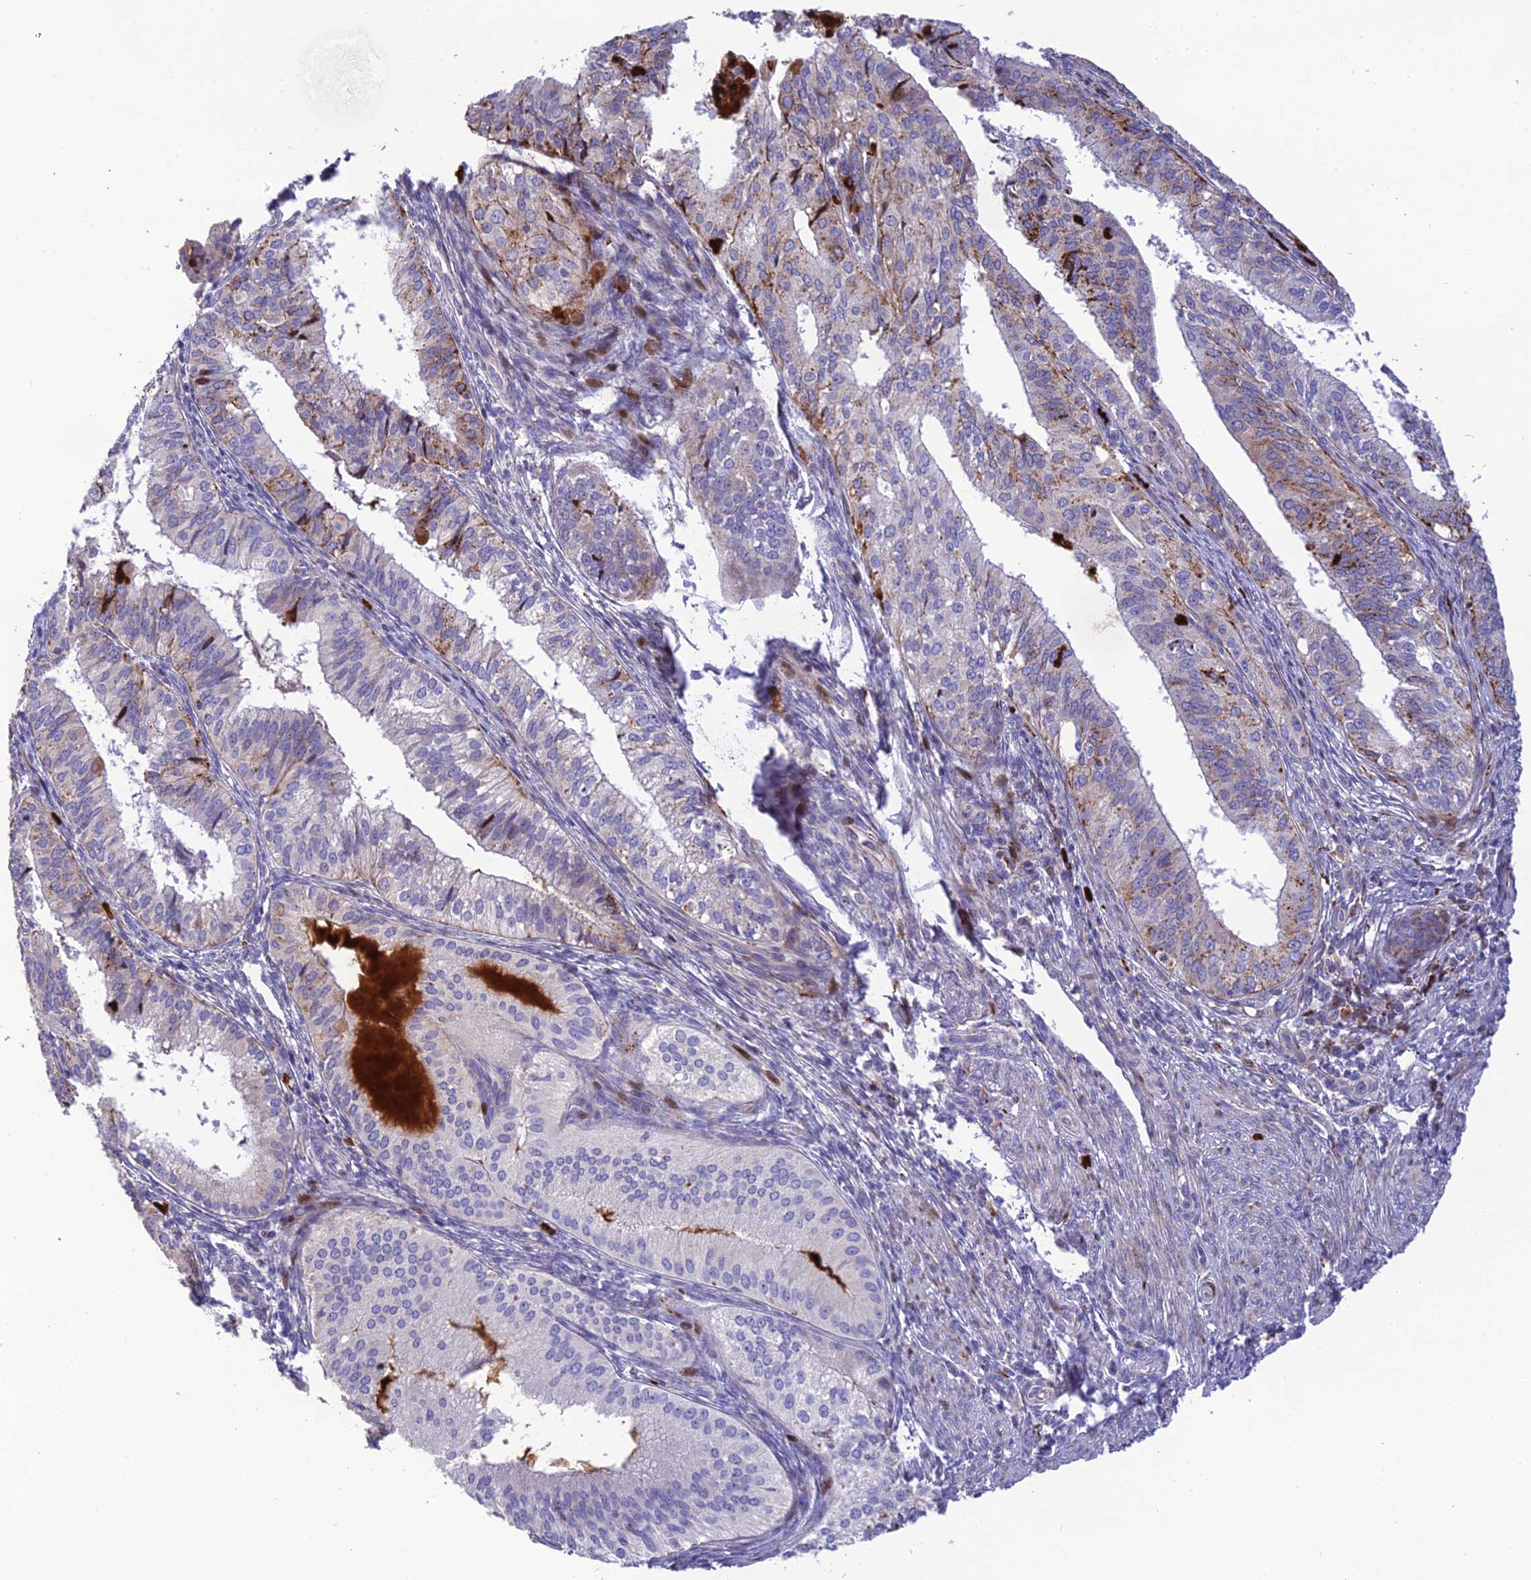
{"staining": {"intensity": "moderate", "quantity": "<25%", "location": "cytoplasmic/membranous"}, "tissue": "endometrial cancer", "cell_type": "Tumor cells", "image_type": "cancer", "snomed": [{"axis": "morphology", "description": "Adenocarcinoma, NOS"}, {"axis": "topography", "description": "Endometrium"}], "caption": "Protein expression analysis of human endometrial adenocarcinoma reveals moderate cytoplasmic/membranous staining in about <25% of tumor cells.", "gene": "CPSF4L", "patient": {"sex": "female", "age": 50}}